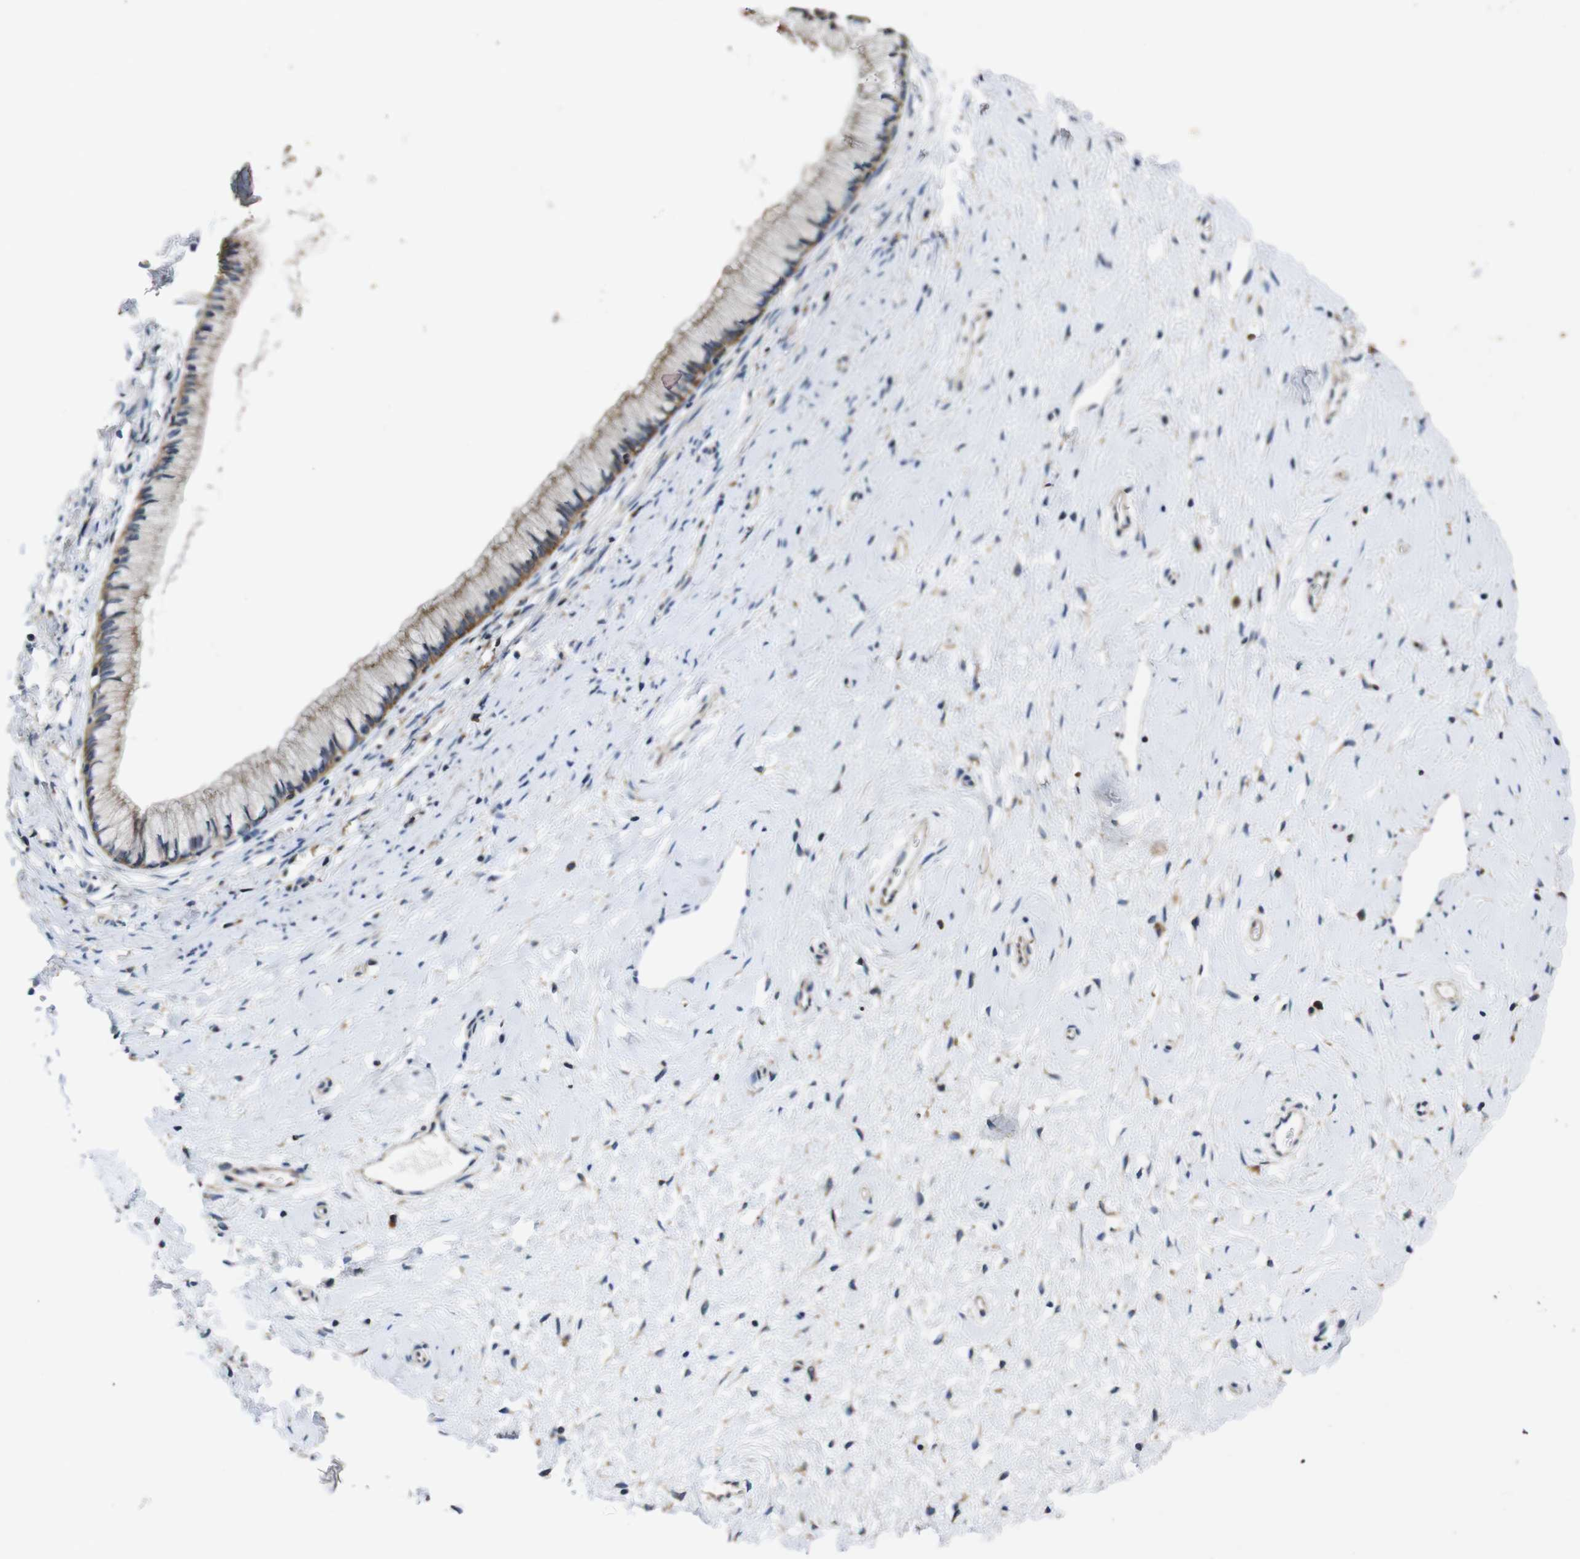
{"staining": {"intensity": "moderate", "quantity": "25%-75%", "location": "cytoplasmic/membranous"}, "tissue": "cervix", "cell_type": "Glandular cells", "image_type": "normal", "snomed": [{"axis": "morphology", "description": "Normal tissue, NOS"}, {"axis": "topography", "description": "Cervix"}], "caption": "IHC histopathology image of normal human cervix stained for a protein (brown), which exhibits medium levels of moderate cytoplasmic/membranous staining in approximately 25%-75% of glandular cells.", "gene": "MARCHF7", "patient": {"sex": "female", "age": 39}}